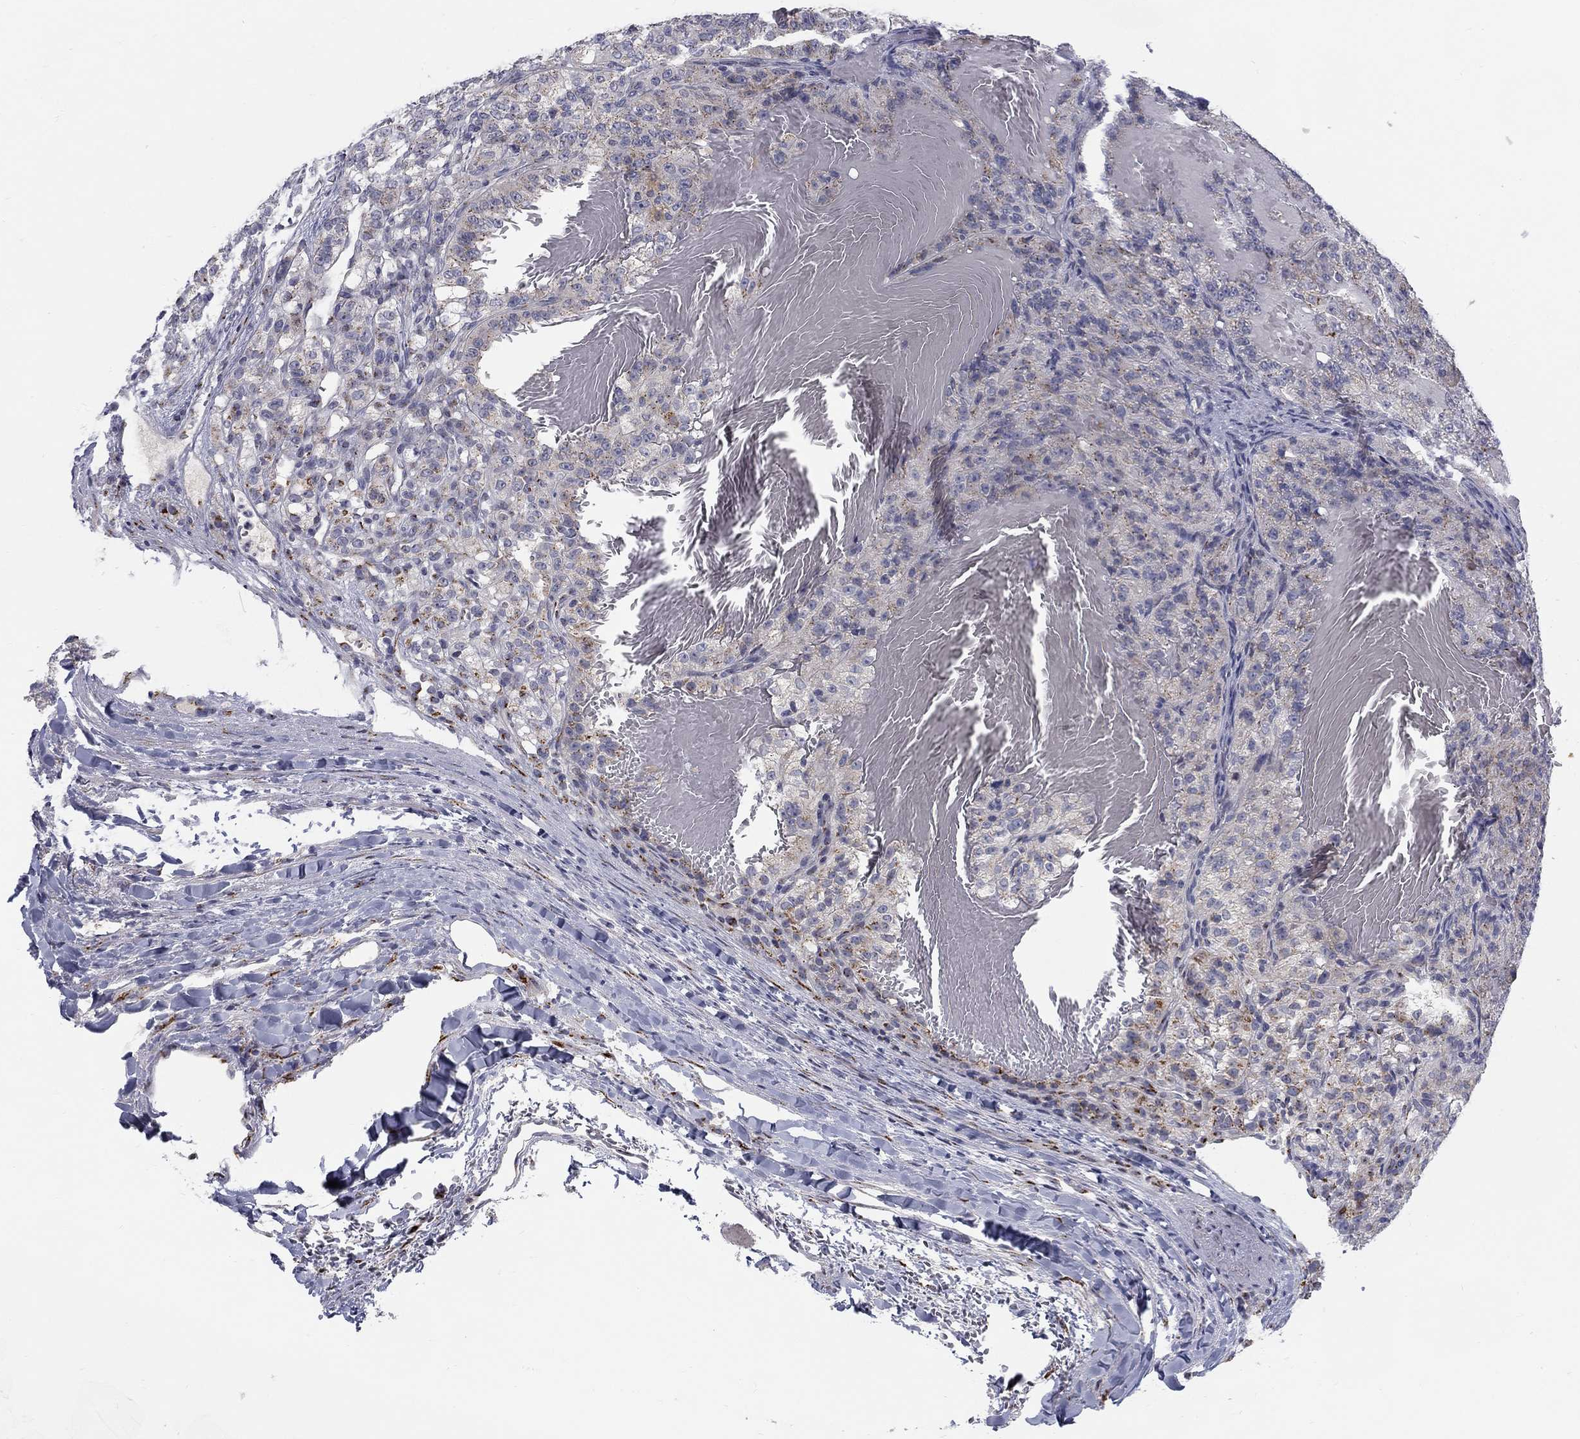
{"staining": {"intensity": "moderate", "quantity": "<25%", "location": "cytoplasmic/membranous"}, "tissue": "renal cancer", "cell_type": "Tumor cells", "image_type": "cancer", "snomed": [{"axis": "morphology", "description": "Adenocarcinoma, NOS"}, {"axis": "topography", "description": "Kidney"}], "caption": "IHC histopathology image of human renal adenocarcinoma stained for a protein (brown), which reveals low levels of moderate cytoplasmic/membranous expression in about <25% of tumor cells.", "gene": "PANK3", "patient": {"sex": "female", "age": 63}}